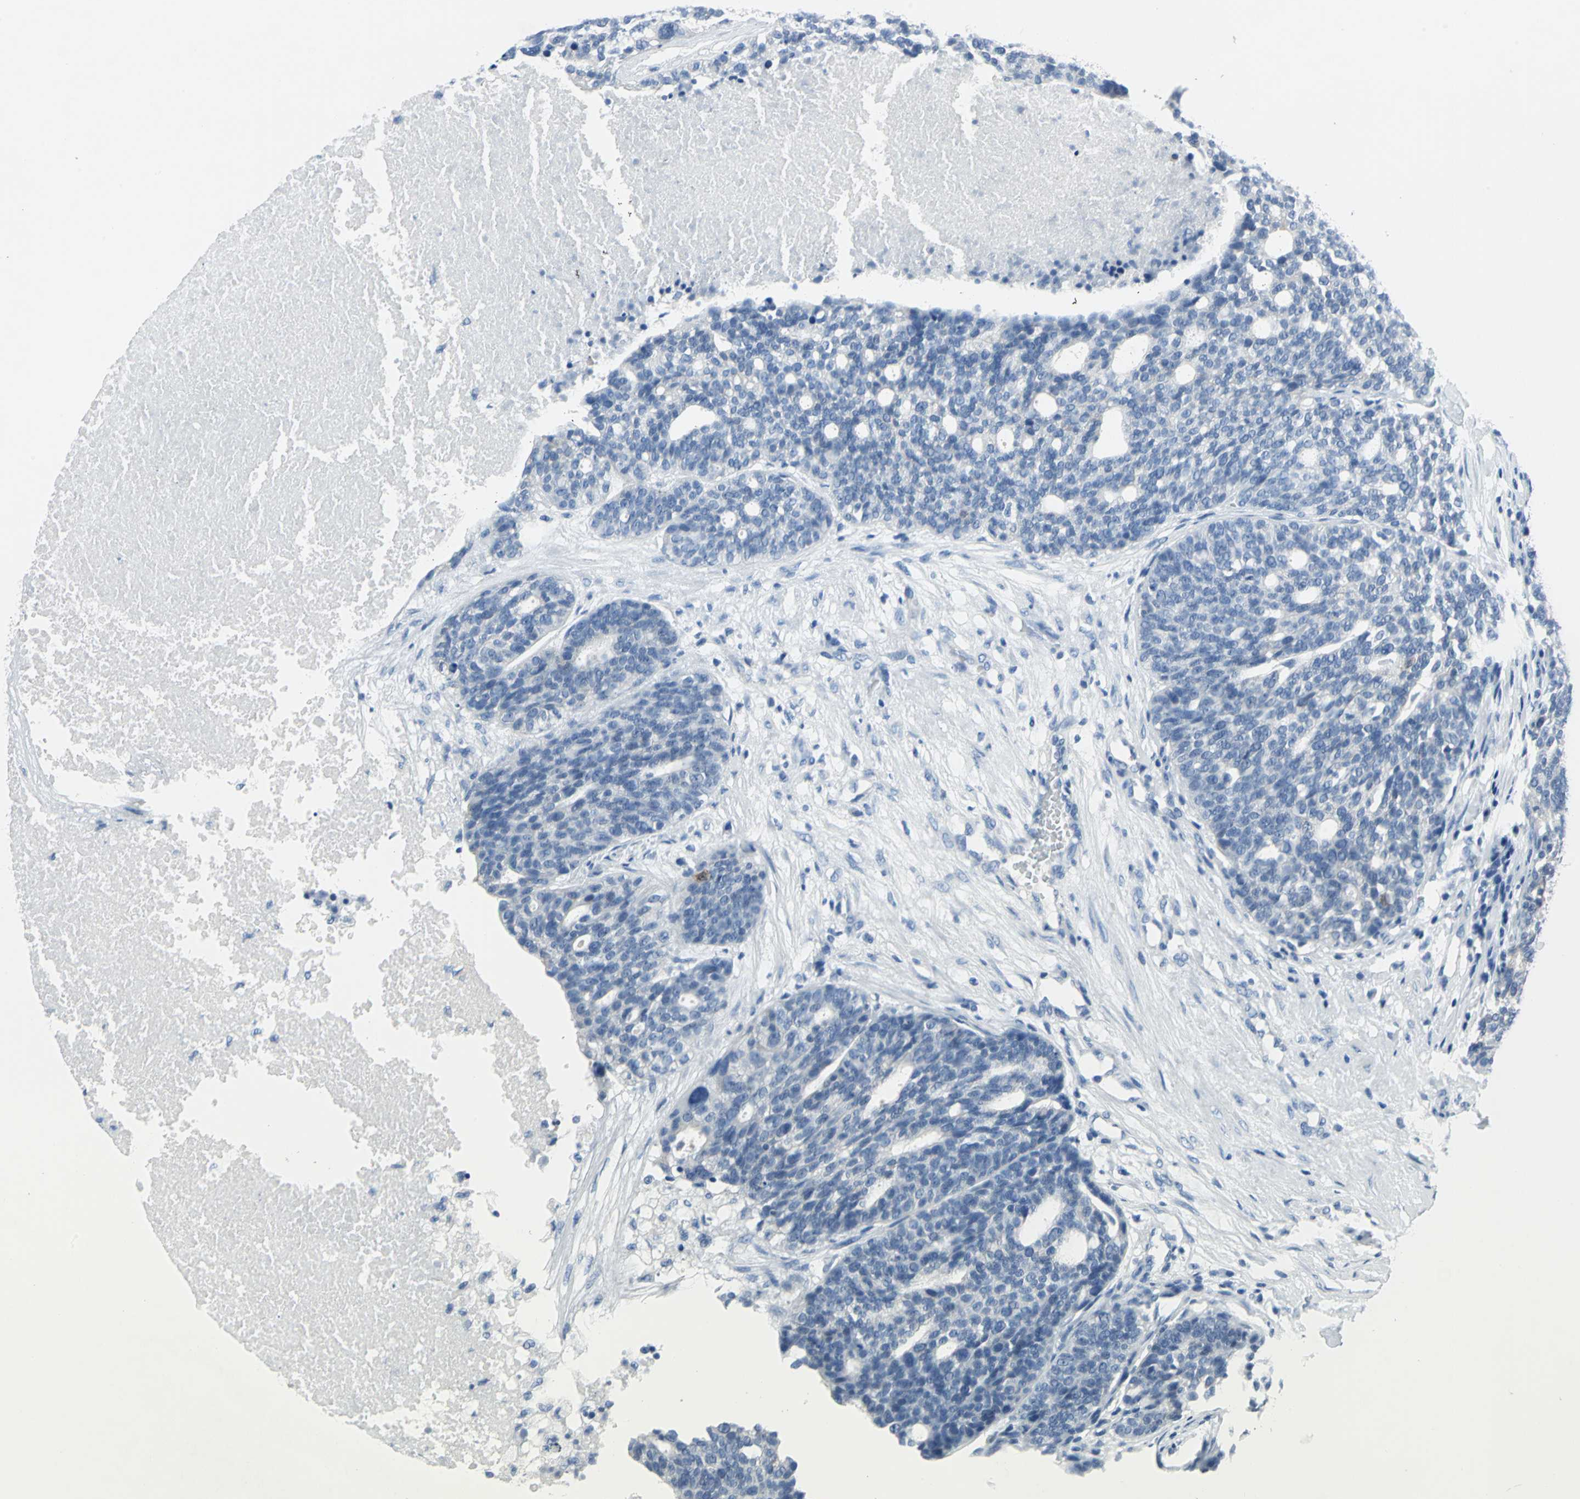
{"staining": {"intensity": "negative", "quantity": "none", "location": "none"}, "tissue": "ovarian cancer", "cell_type": "Tumor cells", "image_type": "cancer", "snomed": [{"axis": "morphology", "description": "Cystadenocarcinoma, serous, NOS"}, {"axis": "topography", "description": "Ovary"}], "caption": "This is an immunohistochemistry (IHC) micrograph of human ovarian cancer (serous cystadenocarcinoma). There is no expression in tumor cells.", "gene": "SFN", "patient": {"sex": "female", "age": 59}}